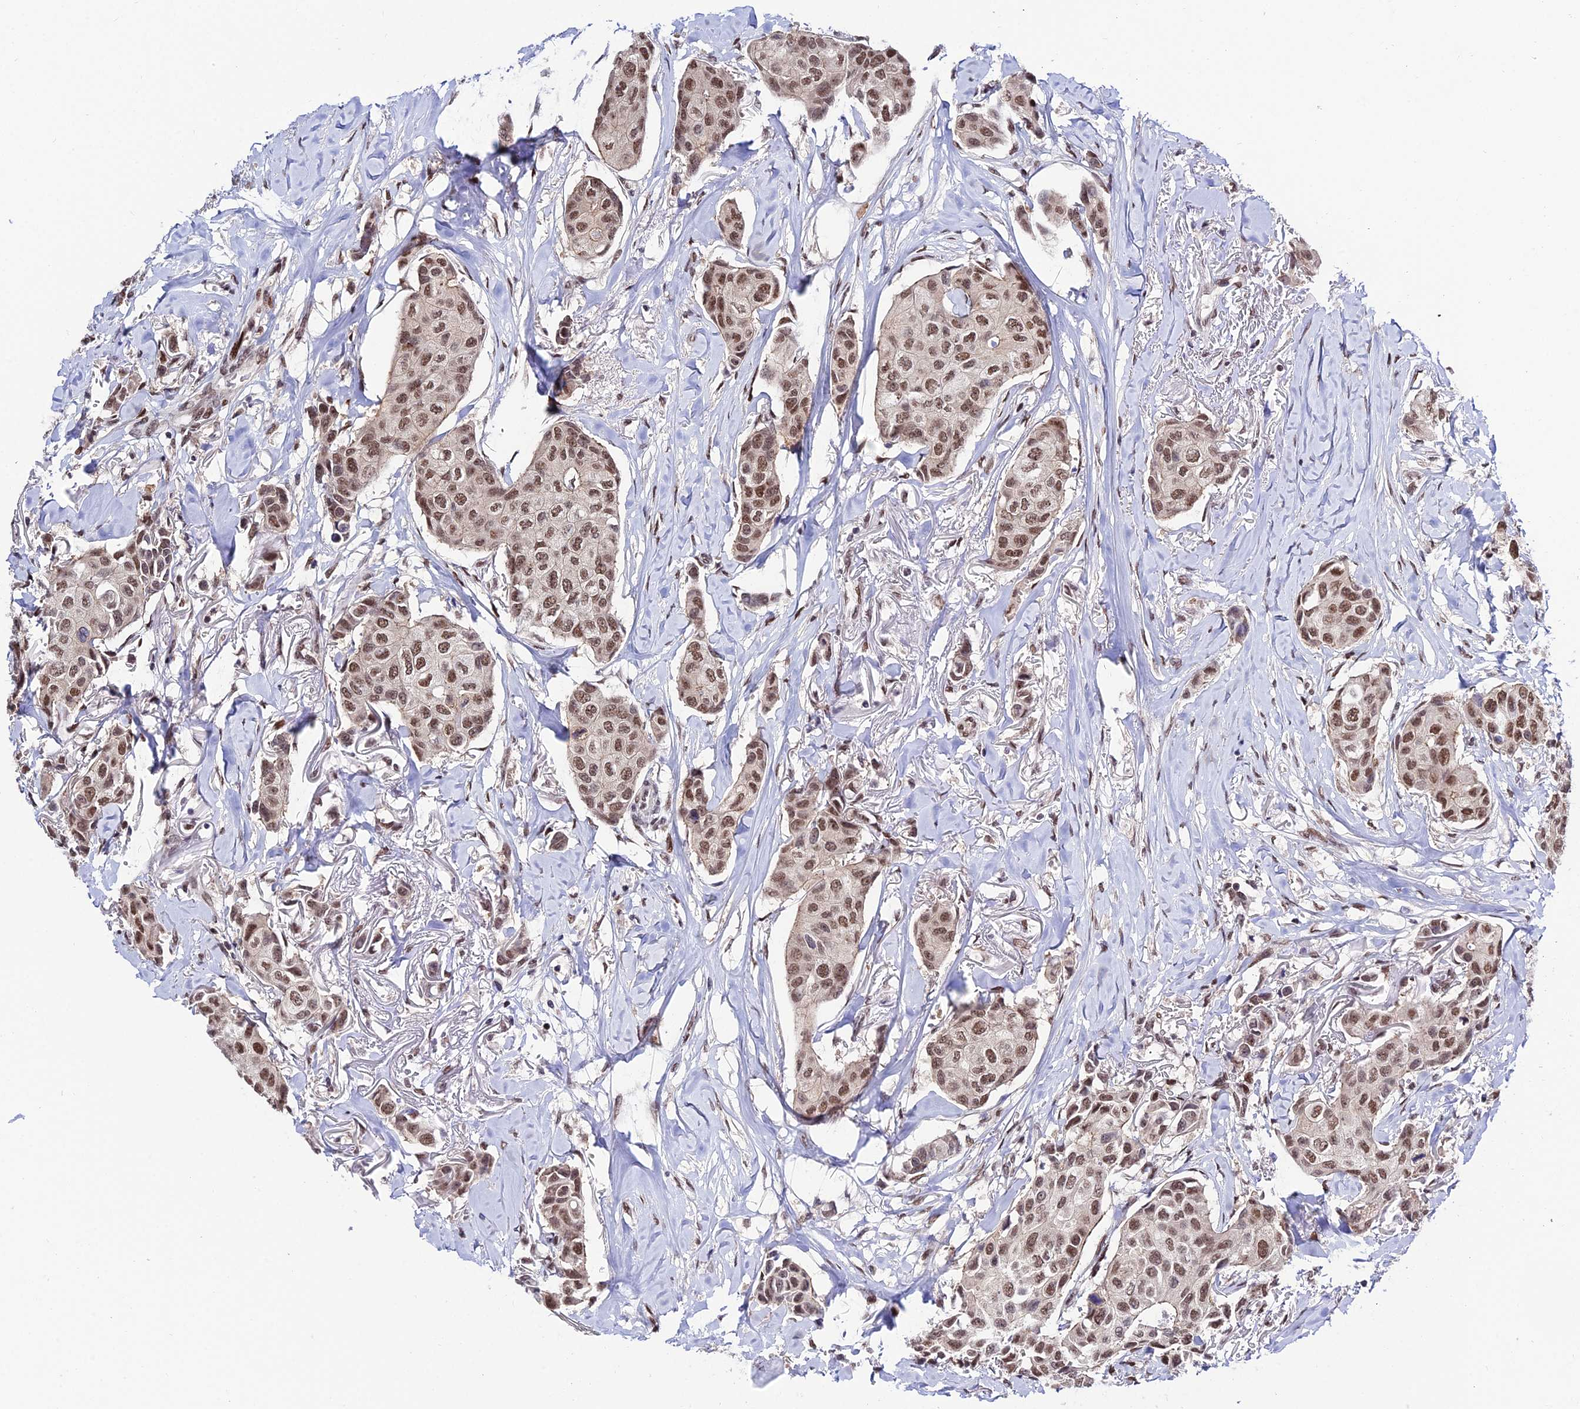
{"staining": {"intensity": "moderate", "quantity": ">75%", "location": "nuclear"}, "tissue": "breast cancer", "cell_type": "Tumor cells", "image_type": "cancer", "snomed": [{"axis": "morphology", "description": "Duct carcinoma"}, {"axis": "topography", "description": "Breast"}], "caption": "About >75% of tumor cells in breast infiltrating ductal carcinoma demonstrate moderate nuclear protein staining as visualized by brown immunohistochemical staining.", "gene": "SYT15", "patient": {"sex": "female", "age": 80}}